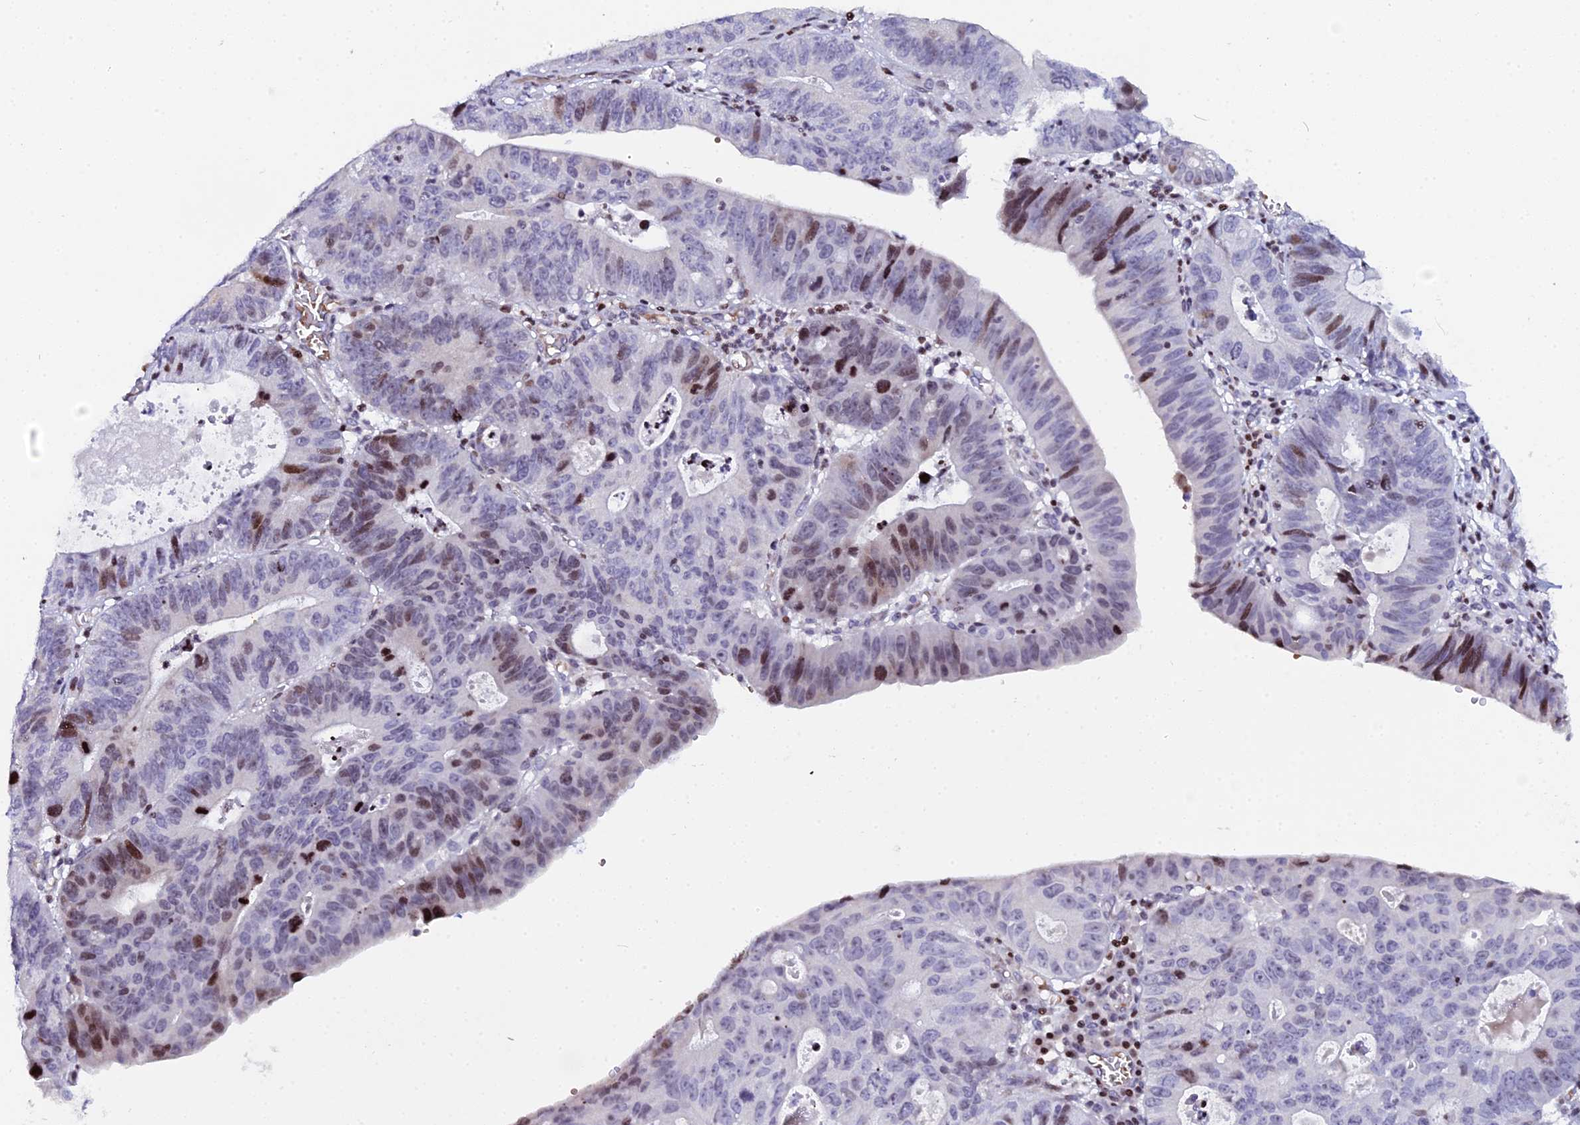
{"staining": {"intensity": "moderate", "quantity": "<25%", "location": "nuclear"}, "tissue": "stomach cancer", "cell_type": "Tumor cells", "image_type": "cancer", "snomed": [{"axis": "morphology", "description": "Adenocarcinoma, NOS"}, {"axis": "topography", "description": "Stomach"}], "caption": "This is an image of immunohistochemistry staining of stomach adenocarcinoma, which shows moderate positivity in the nuclear of tumor cells.", "gene": "MYNN", "patient": {"sex": "male", "age": 59}}